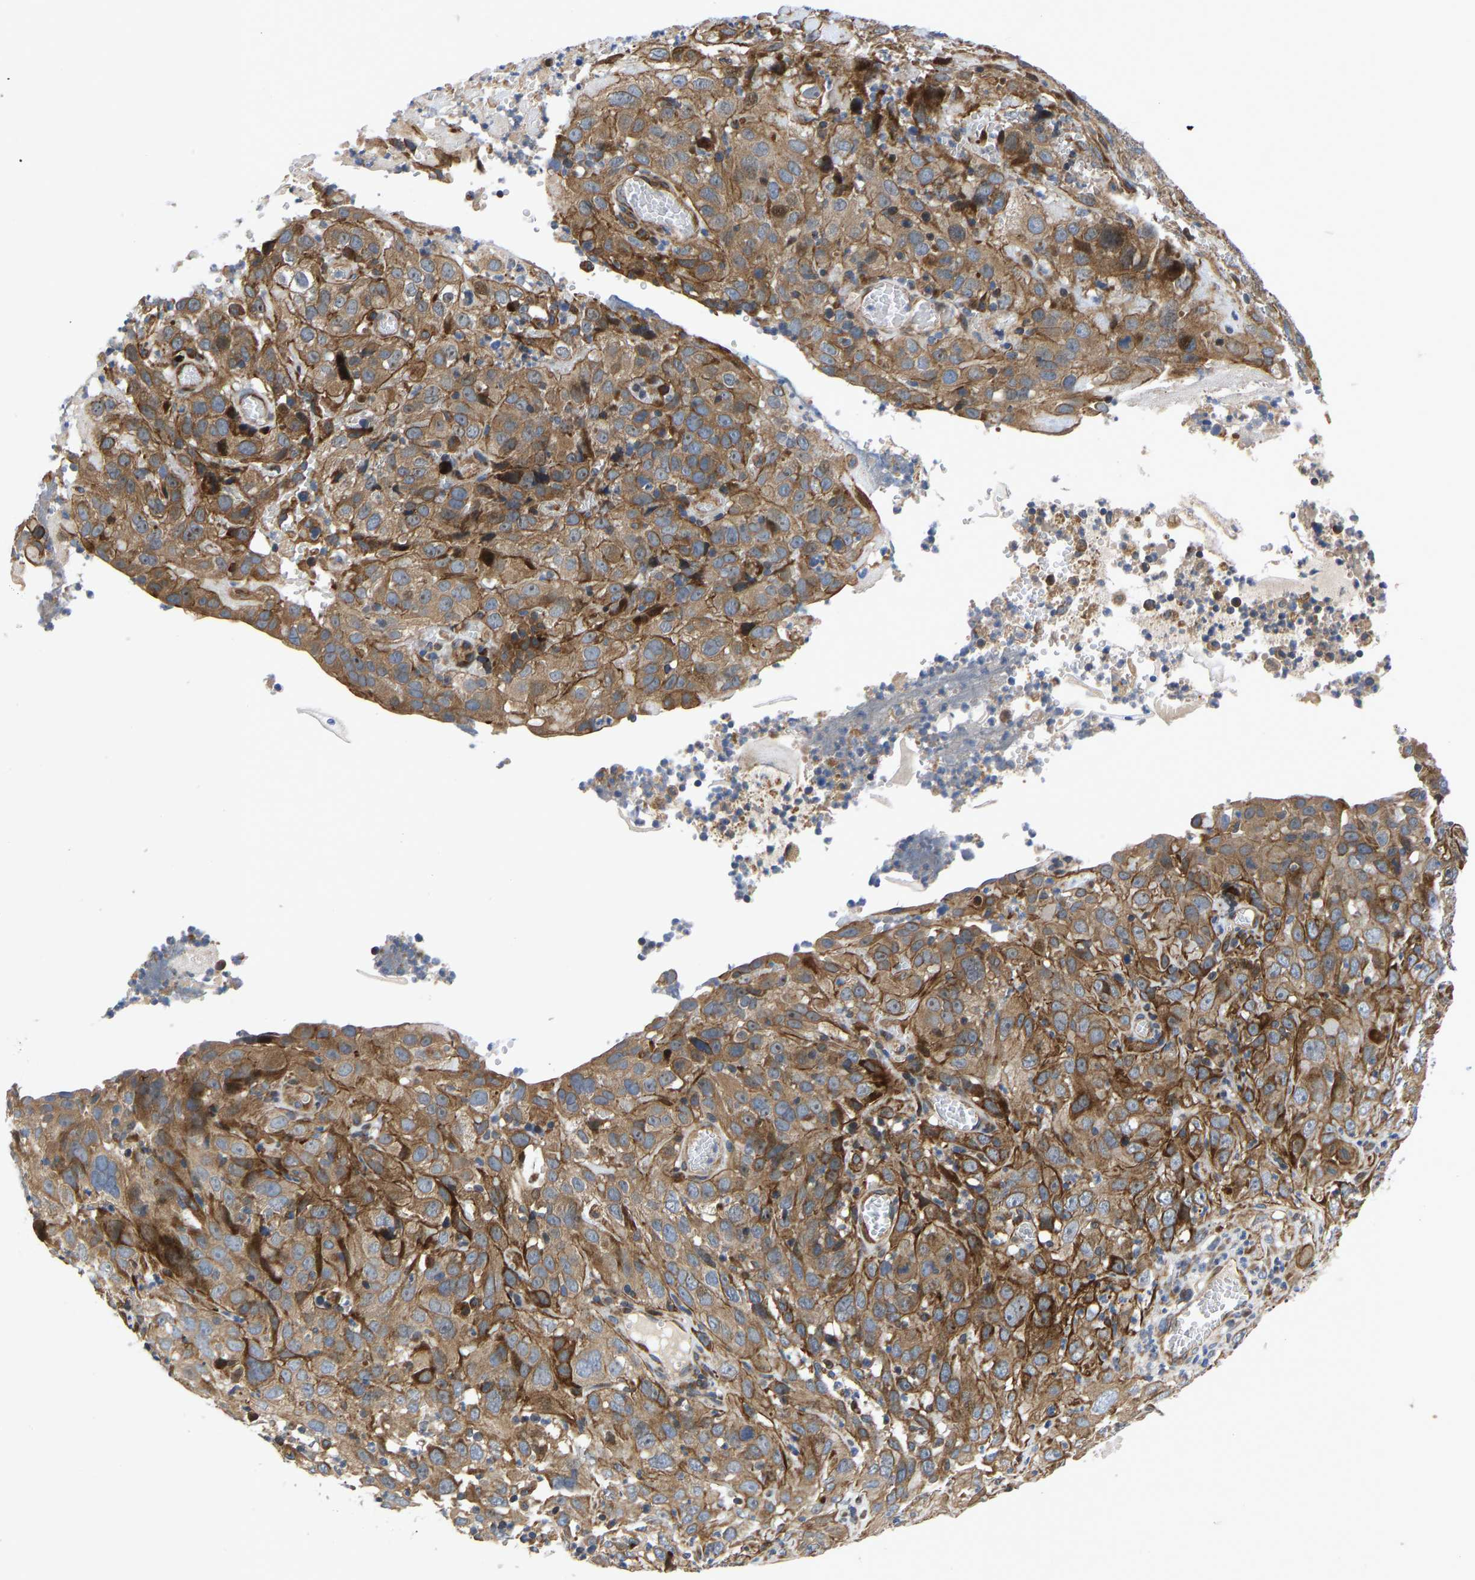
{"staining": {"intensity": "moderate", "quantity": ">75%", "location": "cytoplasmic/membranous"}, "tissue": "cervical cancer", "cell_type": "Tumor cells", "image_type": "cancer", "snomed": [{"axis": "morphology", "description": "Squamous cell carcinoma, NOS"}, {"axis": "topography", "description": "Cervix"}], "caption": "Brown immunohistochemical staining in cervical cancer displays moderate cytoplasmic/membranous expression in approximately >75% of tumor cells.", "gene": "TMEM38B", "patient": {"sex": "female", "age": 32}}